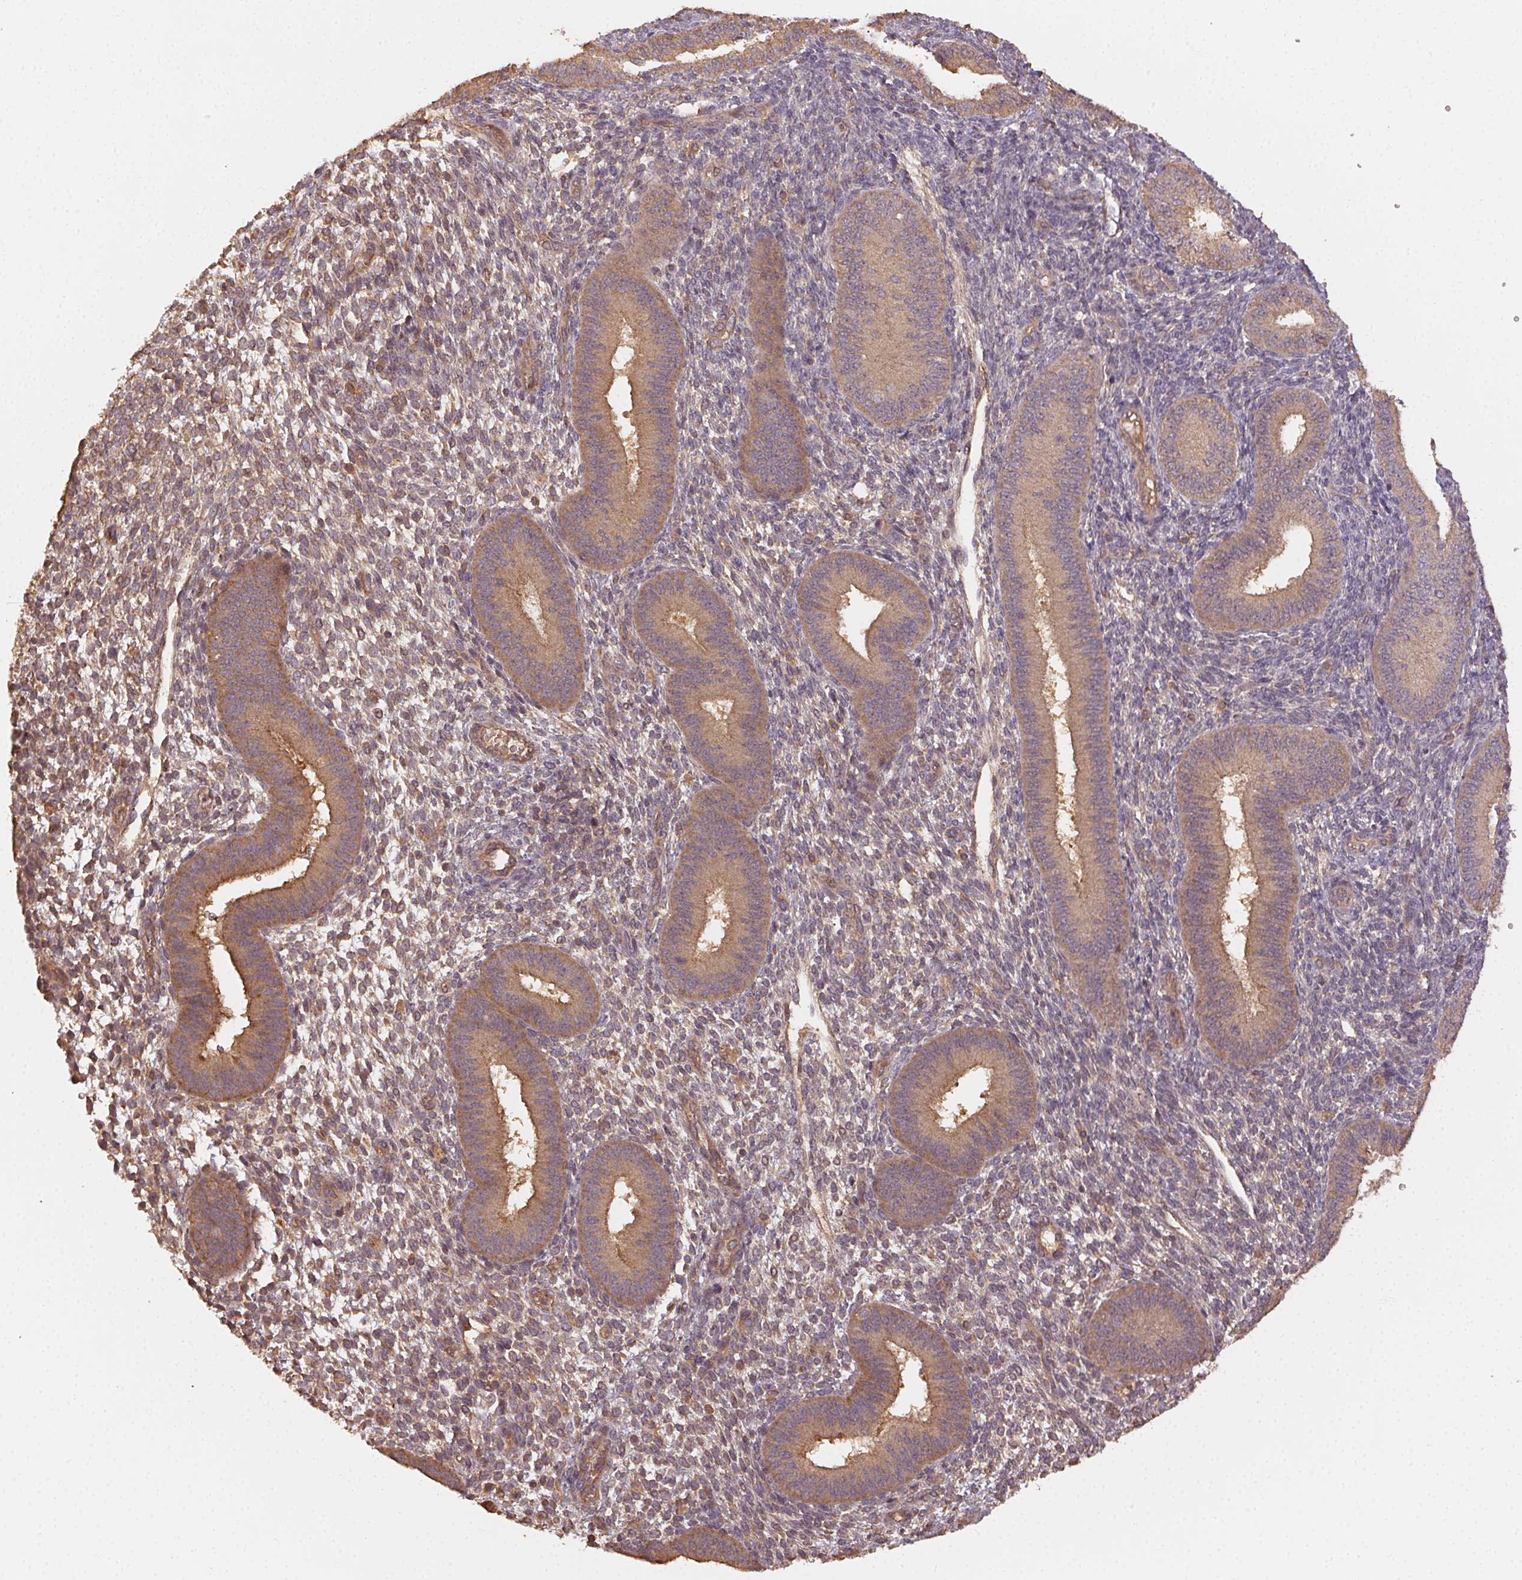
{"staining": {"intensity": "moderate", "quantity": "<25%", "location": "cytoplasmic/membranous"}, "tissue": "endometrium", "cell_type": "Cells in endometrial stroma", "image_type": "normal", "snomed": [{"axis": "morphology", "description": "Normal tissue, NOS"}, {"axis": "topography", "description": "Endometrium"}], "caption": "Brown immunohistochemical staining in benign endometrium demonstrates moderate cytoplasmic/membranous expression in approximately <25% of cells in endometrial stroma. The staining was performed using DAB to visualize the protein expression in brown, while the nuclei were stained in blue with hematoxylin (Magnification: 20x).", "gene": "RALA", "patient": {"sex": "female", "age": 39}}